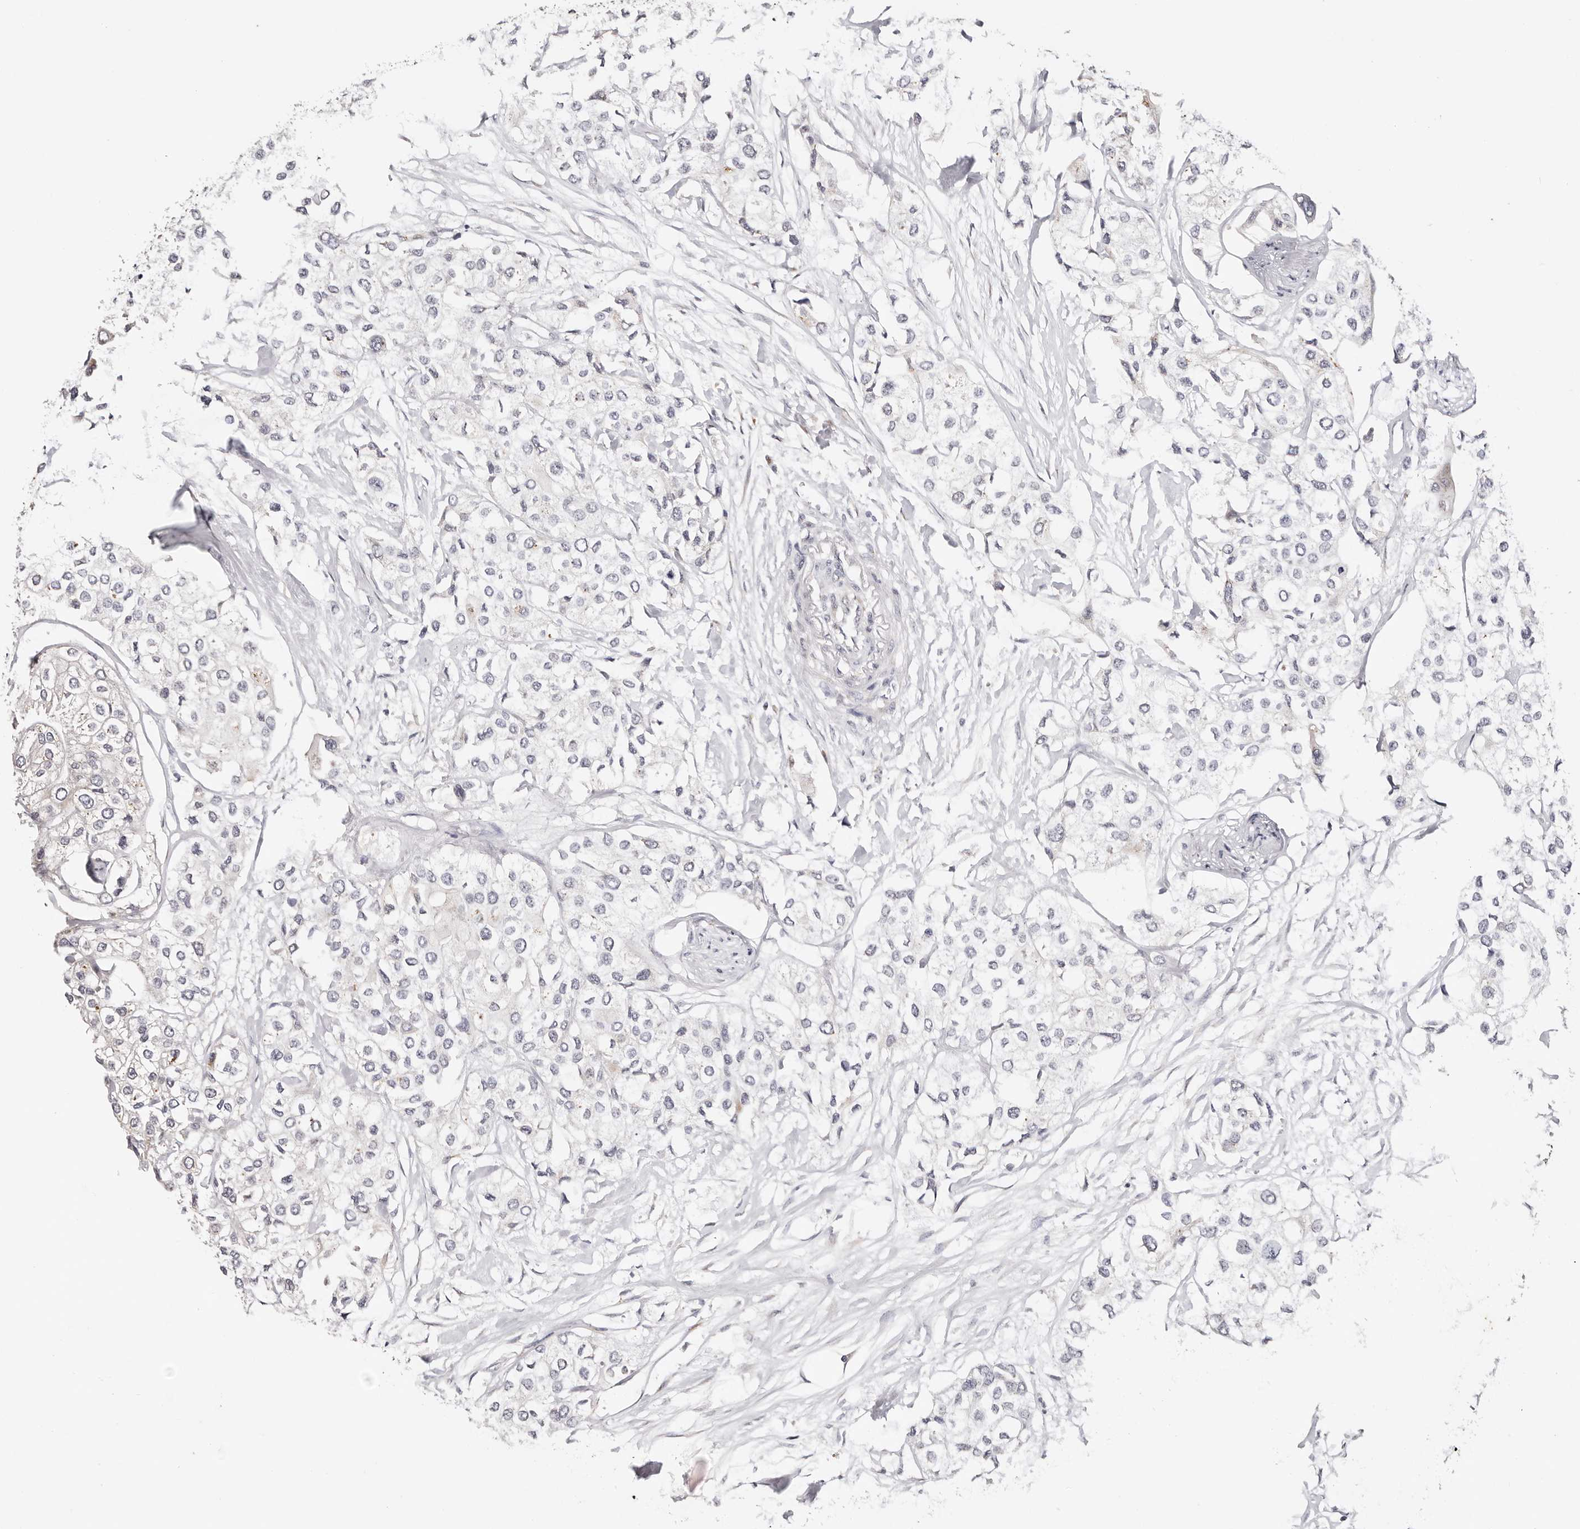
{"staining": {"intensity": "negative", "quantity": "none", "location": "none"}, "tissue": "urothelial cancer", "cell_type": "Tumor cells", "image_type": "cancer", "snomed": [{"axis": "morphology", "description": "Urothelial carcinoma, High grade"}, {"axis": "topography", "description": "Urinary bladder"}], "caption": "A histopathology image of urothelial carcinoma (high-grade) stained for a protein displays no brown staining in tumor cells. (DAB immunohistochemistry (IHC), high magnification).", "gene": "VIPAS39", "patient": {"sex": "male", "age": 64}}